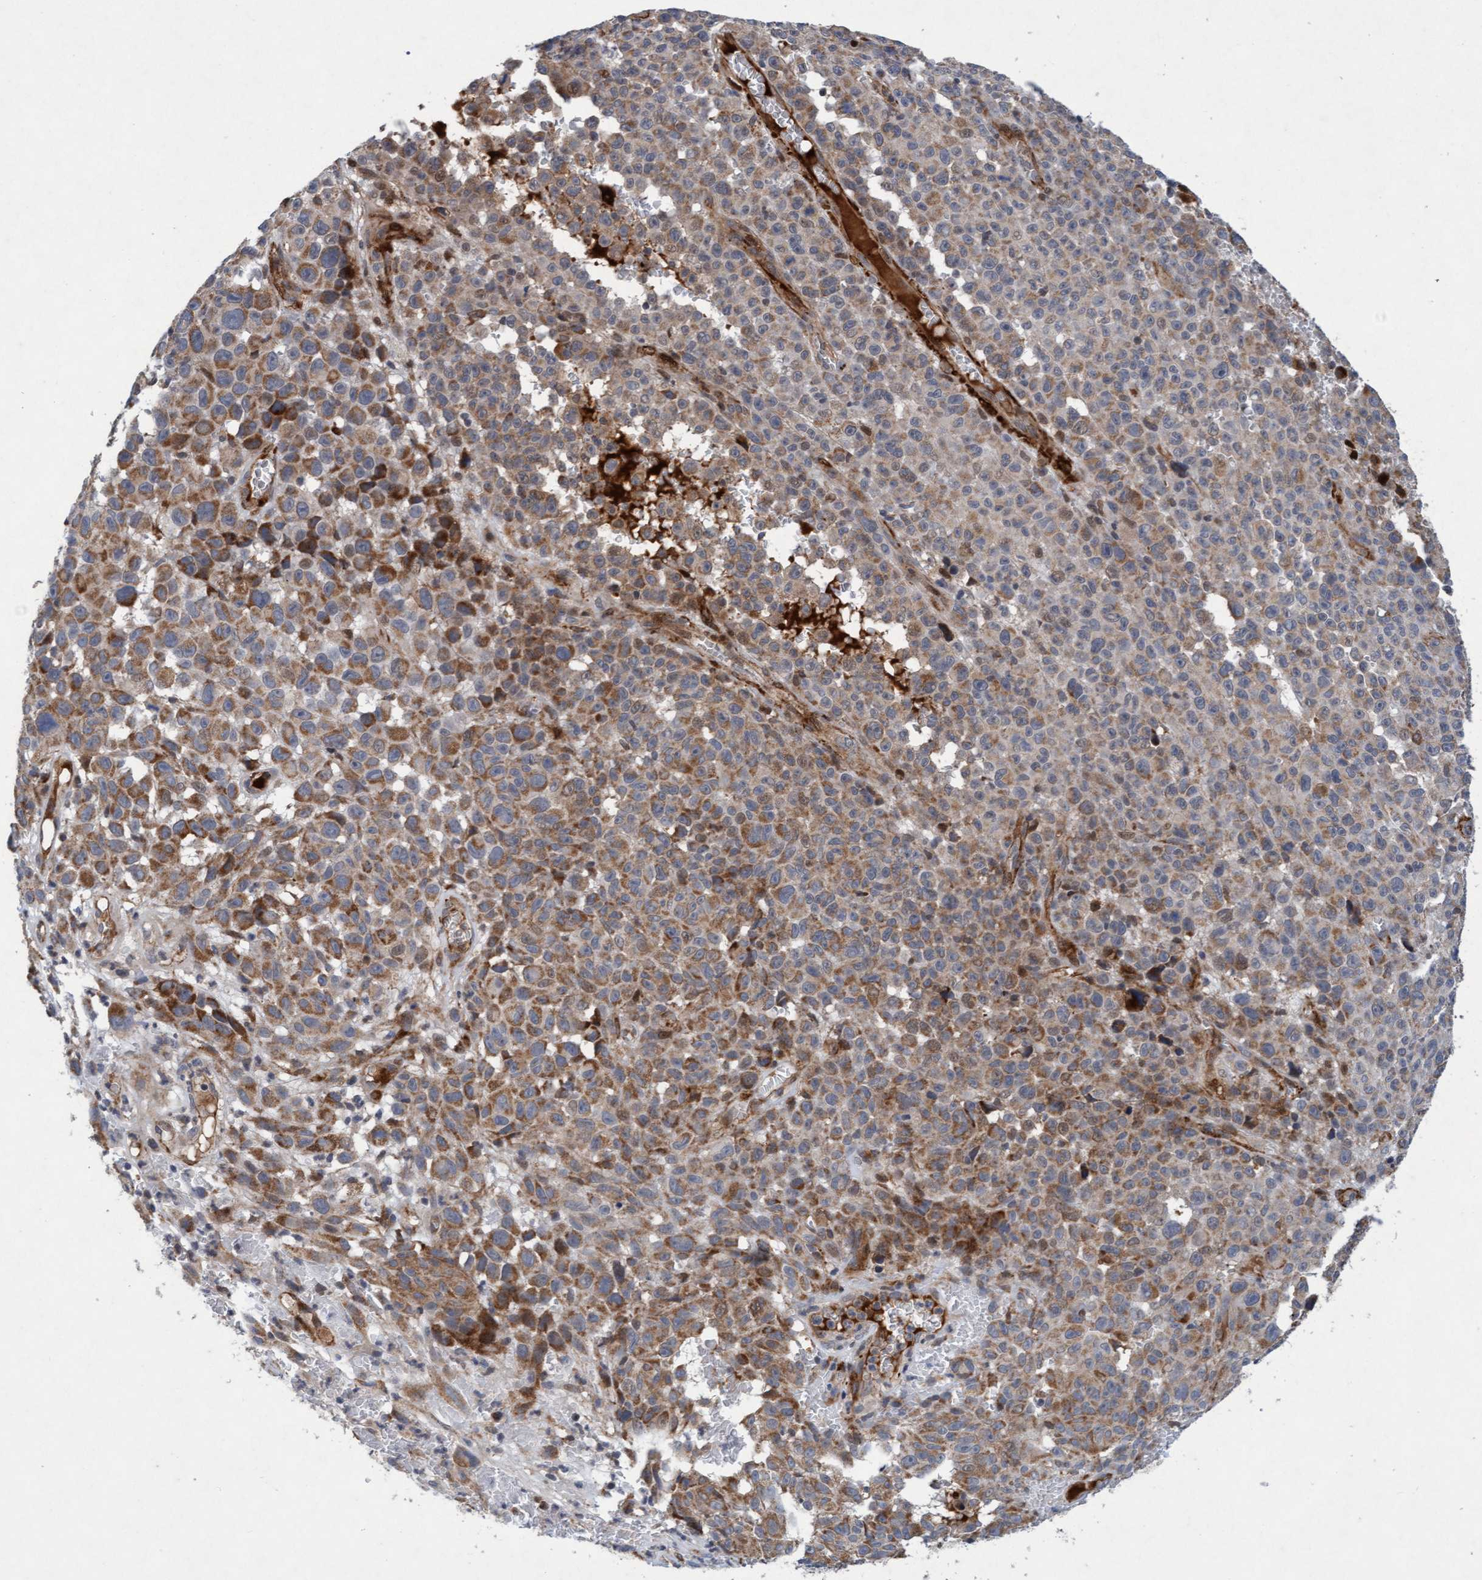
{"staining": {"intensity": "moderate", "quantity": ">75%", "location": "cytoplasmic/membranous"}, "tissue": "melanoma", "cell_type": "Tumor cells", "image_type": "cancer", "snomed": [{"axis": "morphology", "description": "Malignant melanoma, NOS"}, {"axis": "topography", "description": "Skin"}], "caption": "Immunohistochemistry (IHC) of melanoma exhibits medium levels of moderate cytoplasmic/membranous staining in about >75% of tumor cells.", "gene": "TMEM70", "patient": {"sex": "female", "age": 82}}